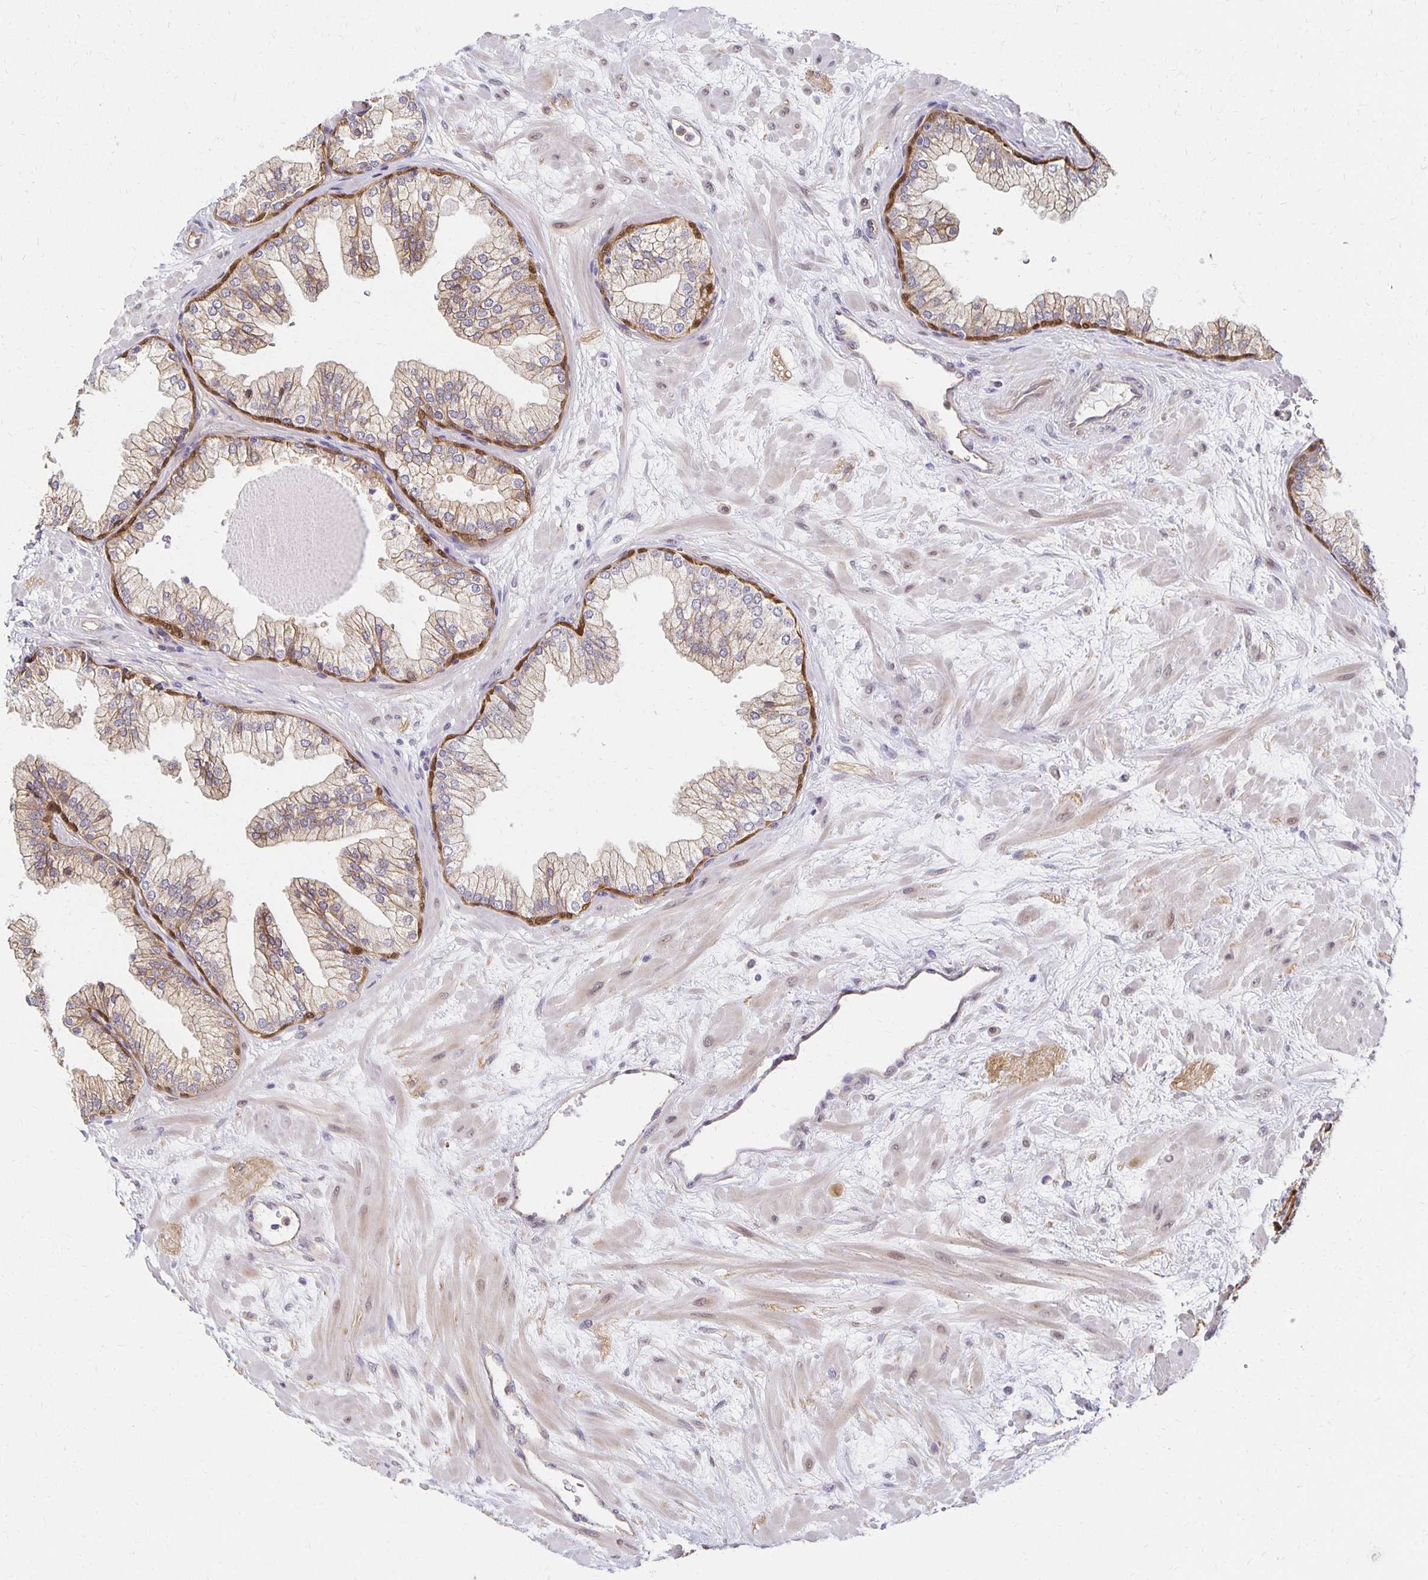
{"staining": {"intensity": "strong", "quantity": "<25%", "location": "cytoplasmic/membranous"}, "tissue": "prostate", "cell_type": "Glandular cells", "image_type": "normal", "snomed": [{"axis": "morphology", "description": "Normal tissue, NOS"}, {"axis": "topography", "description": "Prostate"}, {"axis": "topography", "description": "Peripheral nerve tissue"}], "caption": "Protein staining shows strong cytoplasmic/membranous positivity in about <25% of glandular cells in unremarkable prostate.", "gene": "SORL1", "patient": {"sex": "male", "age": 61}}